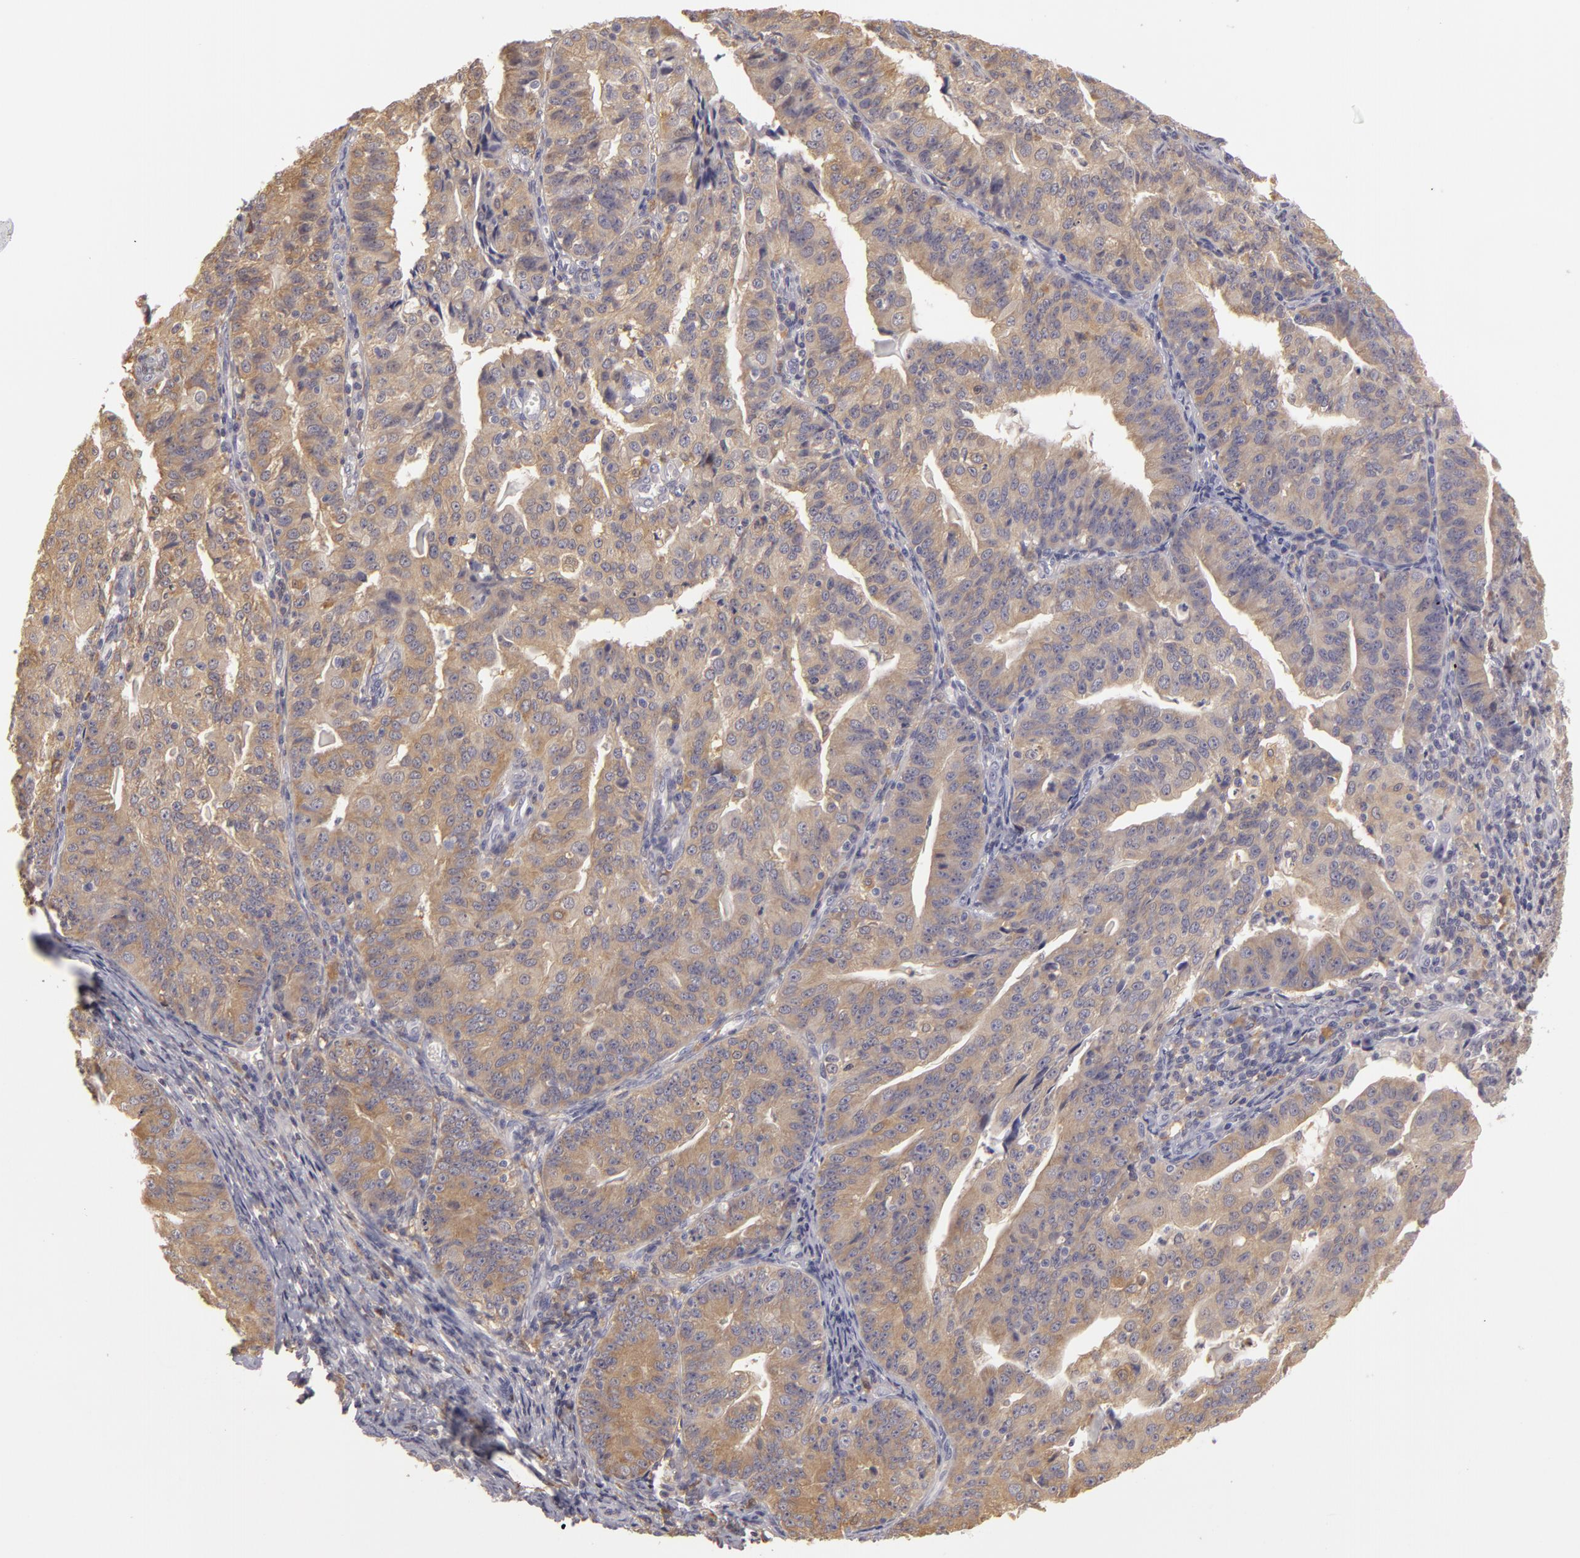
{"staining": {"intensity": "negative", "quantity": "none", "location": "none"}, "tissue": "endometrial cancer", "cell_type": "Tumor cells", "image_type": "cancer", "snomed": [{"axis": "morphology", "description": "Adenocarcinoma, NOS"}, {"axis": "topography", "description": "Endometrium"}], "caption": "High magnification brightfield microscopy of endometrial cancer stained with DAB (3,3'-diaminobenzidine) (brown) and counterstained with hematoxylin (blue): tumor cells show no significant staining.", "gene": "GNPDA1", "patient": {"sex": "female", "age": 56}}